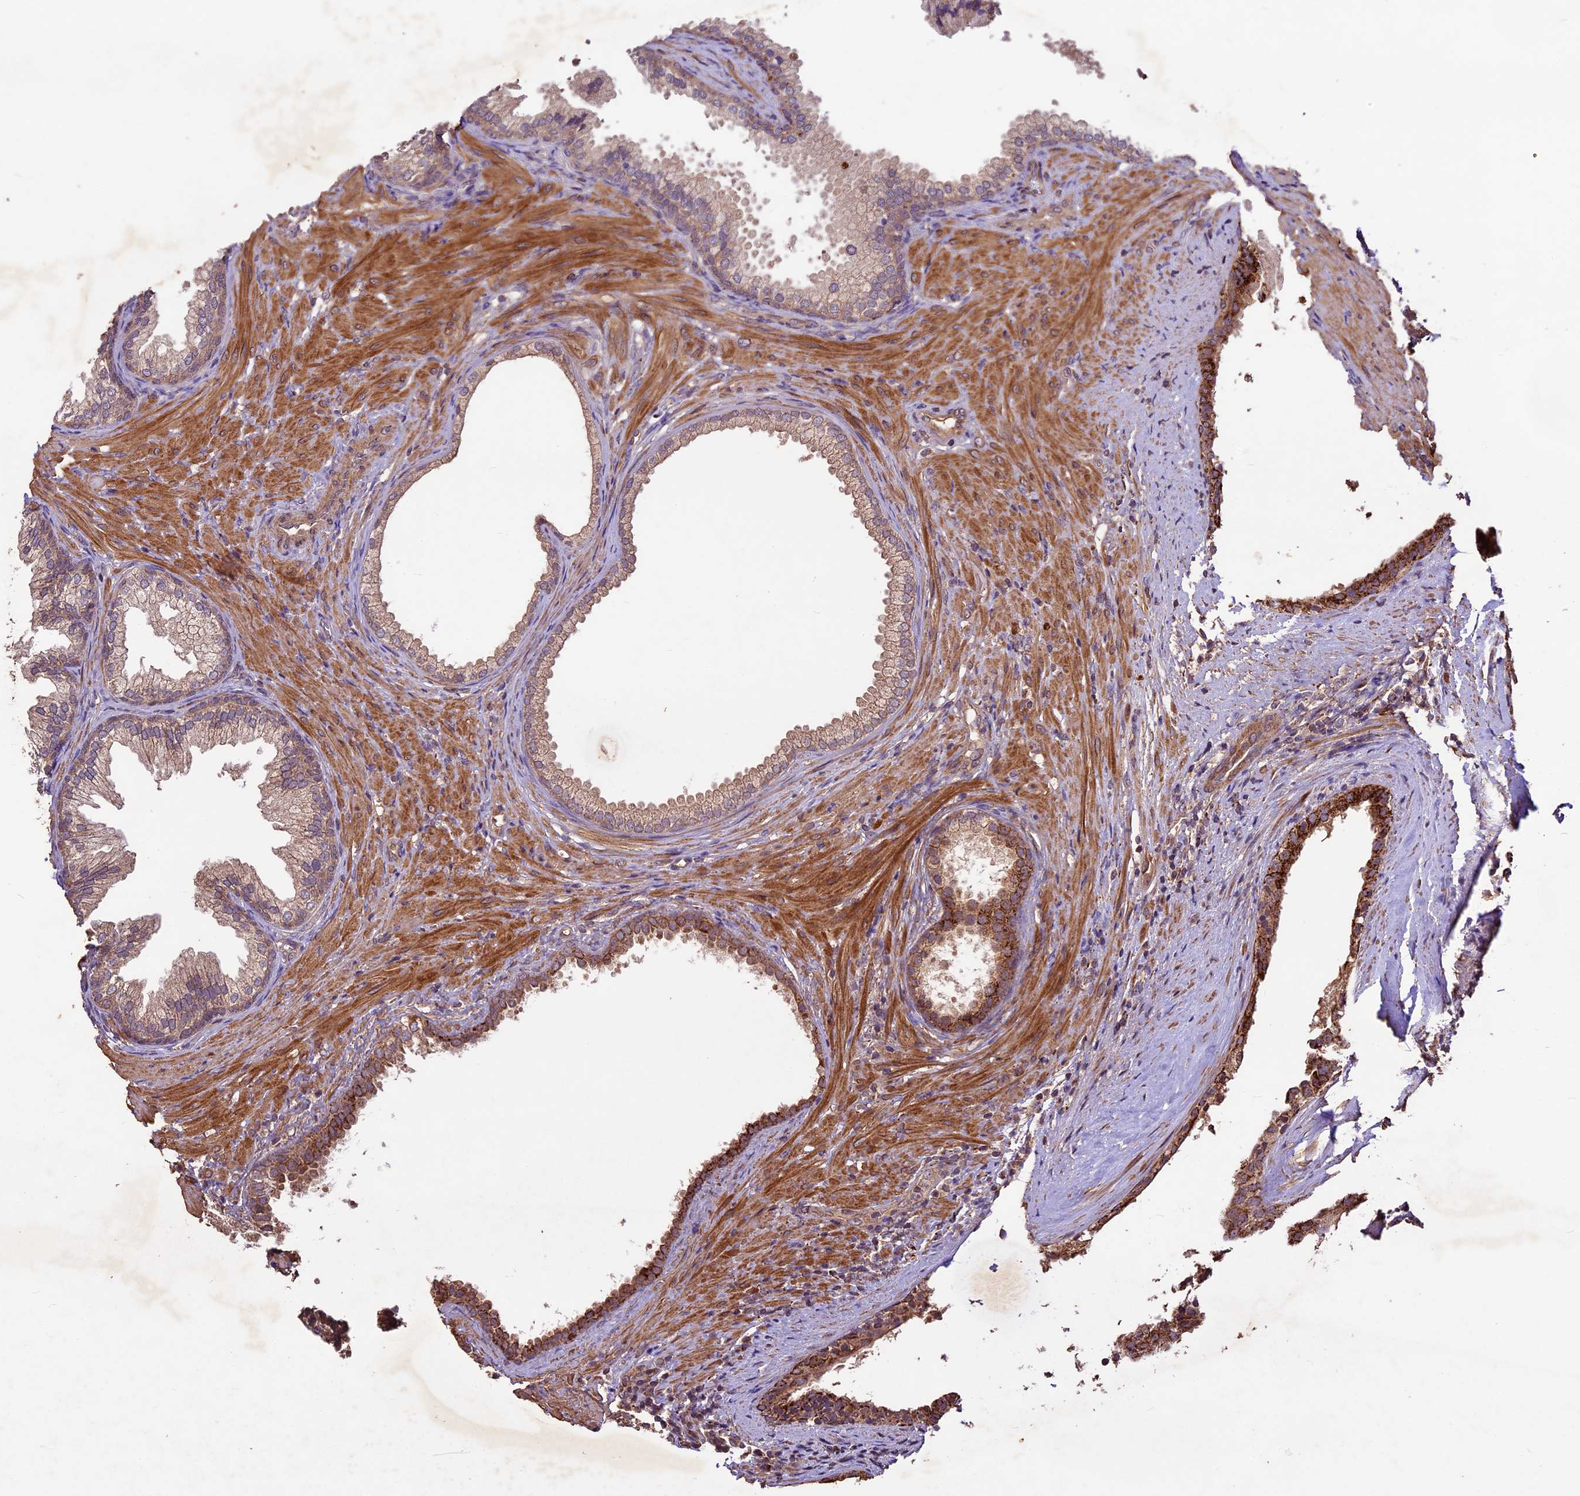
{"staining": {"intensity": "strong", "quantity": "<25%", "location": "cytoplasmic/membranous"}, "tissue": "prostate", "cell_type": "Glandular cells", "image_type": "normal", "snomed": [{"axis": "morphology", "description": "Normal tissue, NOS"}, {"axis": "topography", "description": "Prostate"}], "caption": "The histopathology image shows immunohistochemical staining of normal prostate. There is strong cytoplasmic/membranous staining is seen in about <25% of glandular cells.", "gene": "CRLF1", "patient": {"sex": "male", "age": 76}}